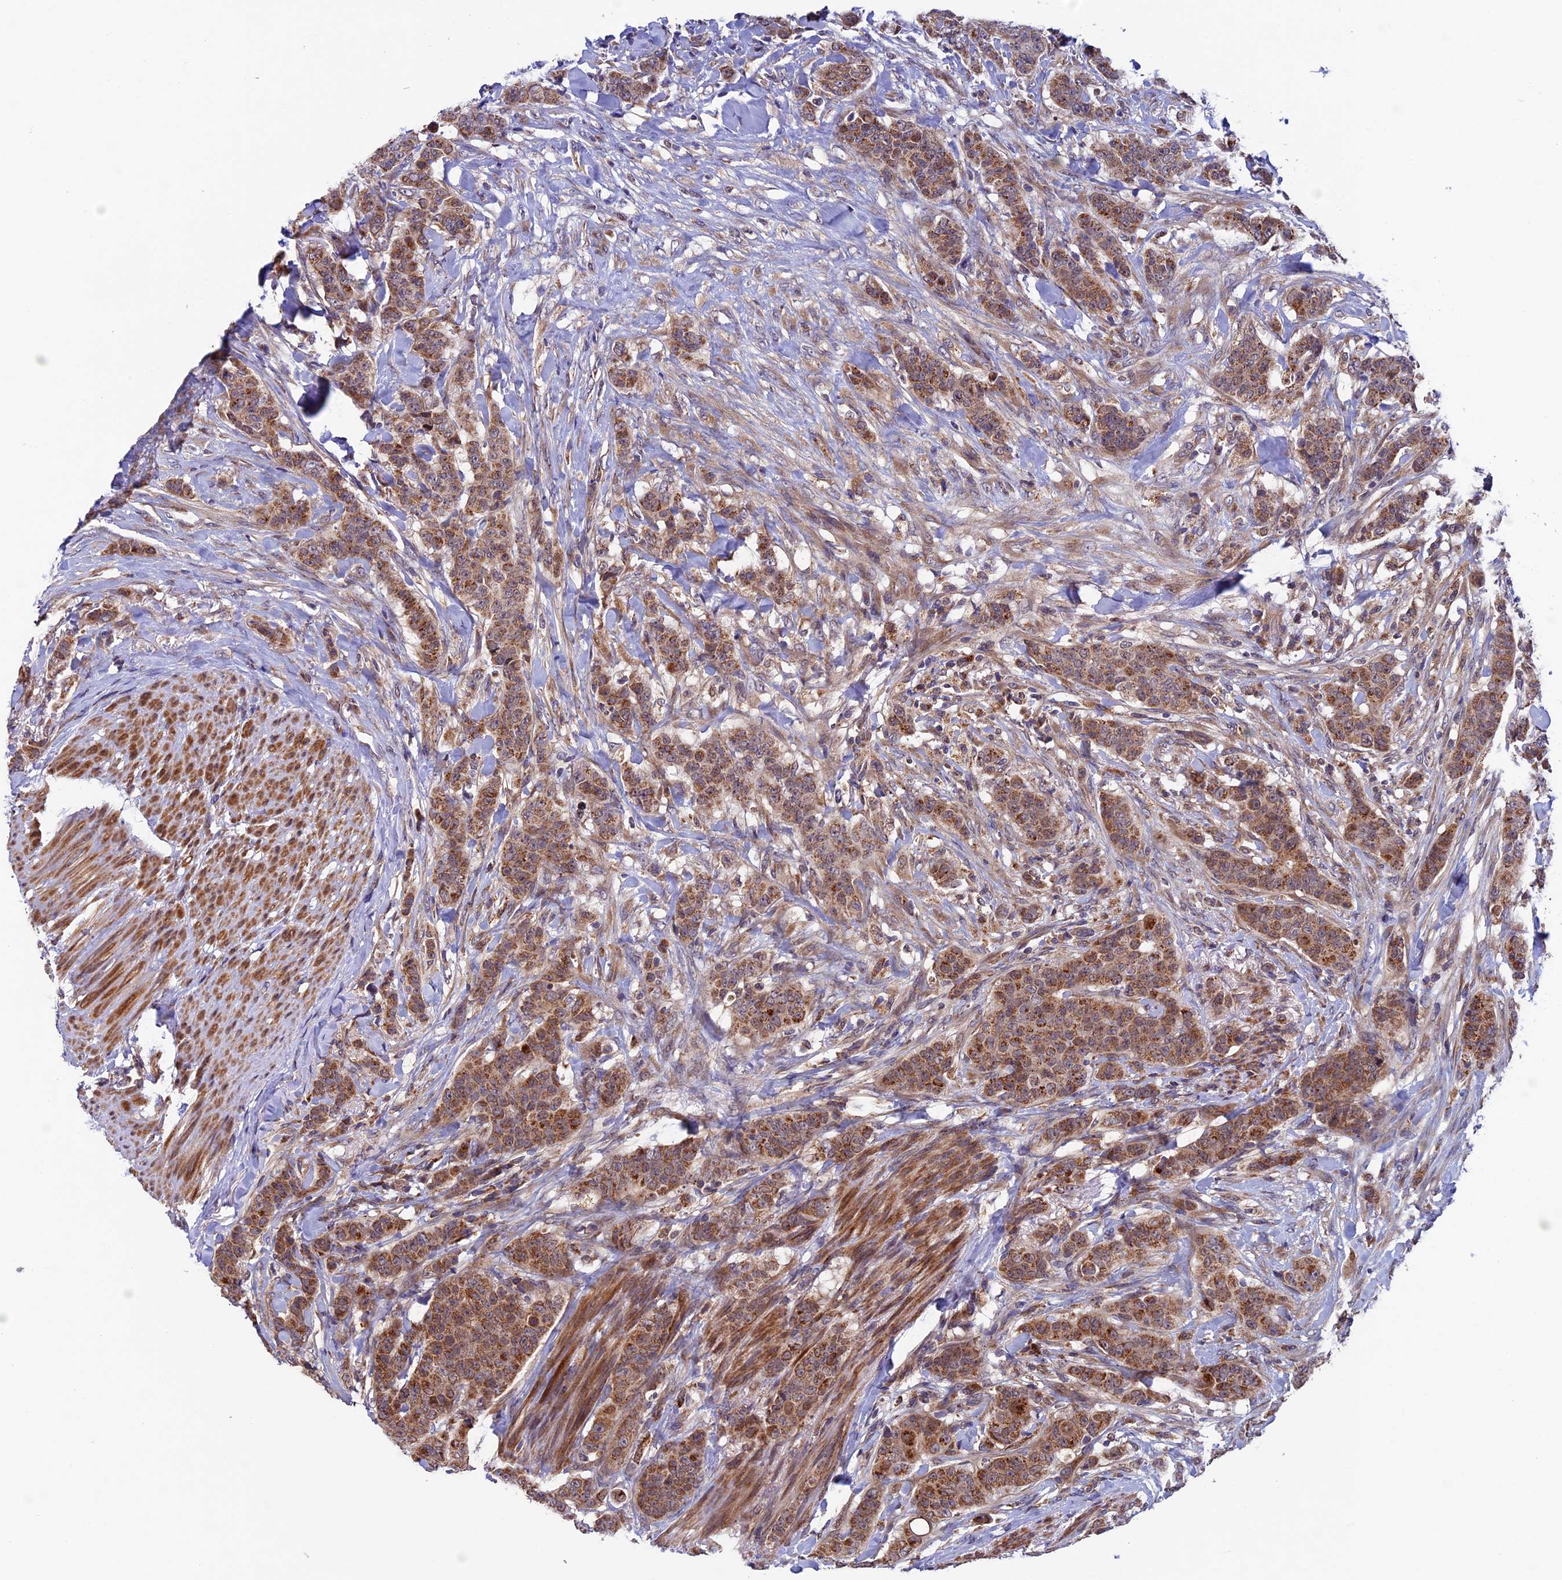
{"staining": {"intensity": "moderate", "quantity": ">75%", "location": "cytoplasmic/membranous"}, "tissue": "breast cancer", "cell_type": "Tumor cells", "image_type": "cancer", "snomed": [{"axis": "morphology", "description": "Duct carcinoma"}, {"axis": "topography", "description": "Breast"}], "caption": "This micrograph shows breast infiltrating ductal carcinoma stained with immunohistochemistry to label a protein in brown. The cytoplasmic/membranous of tumor cells show moderate positivity for the protein. Nuclei are counter-stained blue.", "gene": "RNF17", "patient": {"sex": "female", "age": 40}}